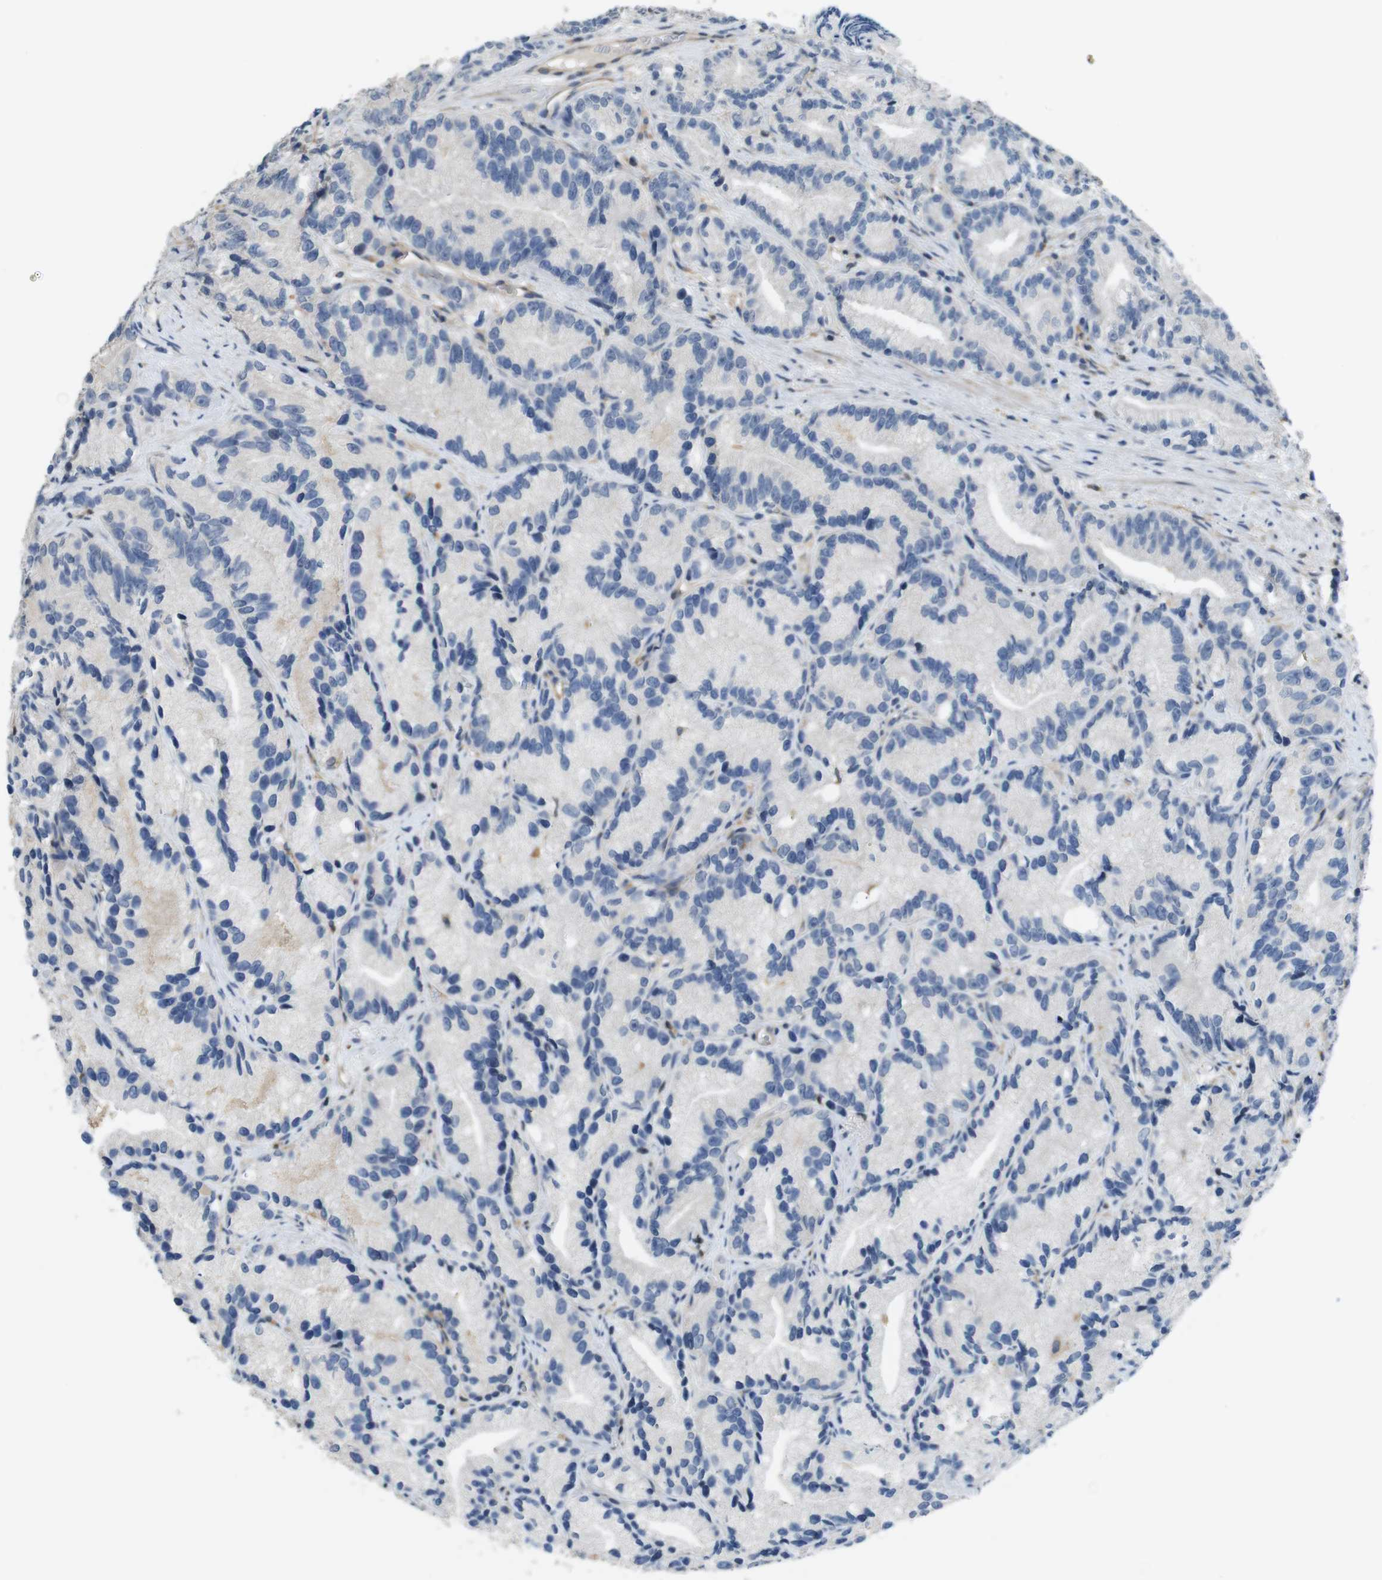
{"staining": {"intensity": "negative", "quantity": "none", "location": "none"}, "tissue": "prostate cancer", "cell_type": "Tumor cells", "image_type": "cancer", "snomed": [{"axis": "morphology", "description": "Adenocarcinoma, Low grade"}, {"axis": "topography", "description": "Prostate"}], "caption": "High magnification brightfield microscopy of adenocarcinoma (low-grade) (prostate) stained with DAB (3,3'-diaminobenzidine) (brown) and counterstained with hematoxylin (blue): tumor cells show no significant expression.", "gene": "PCDH10", "patient": {"sex": "male", "age": 89}}